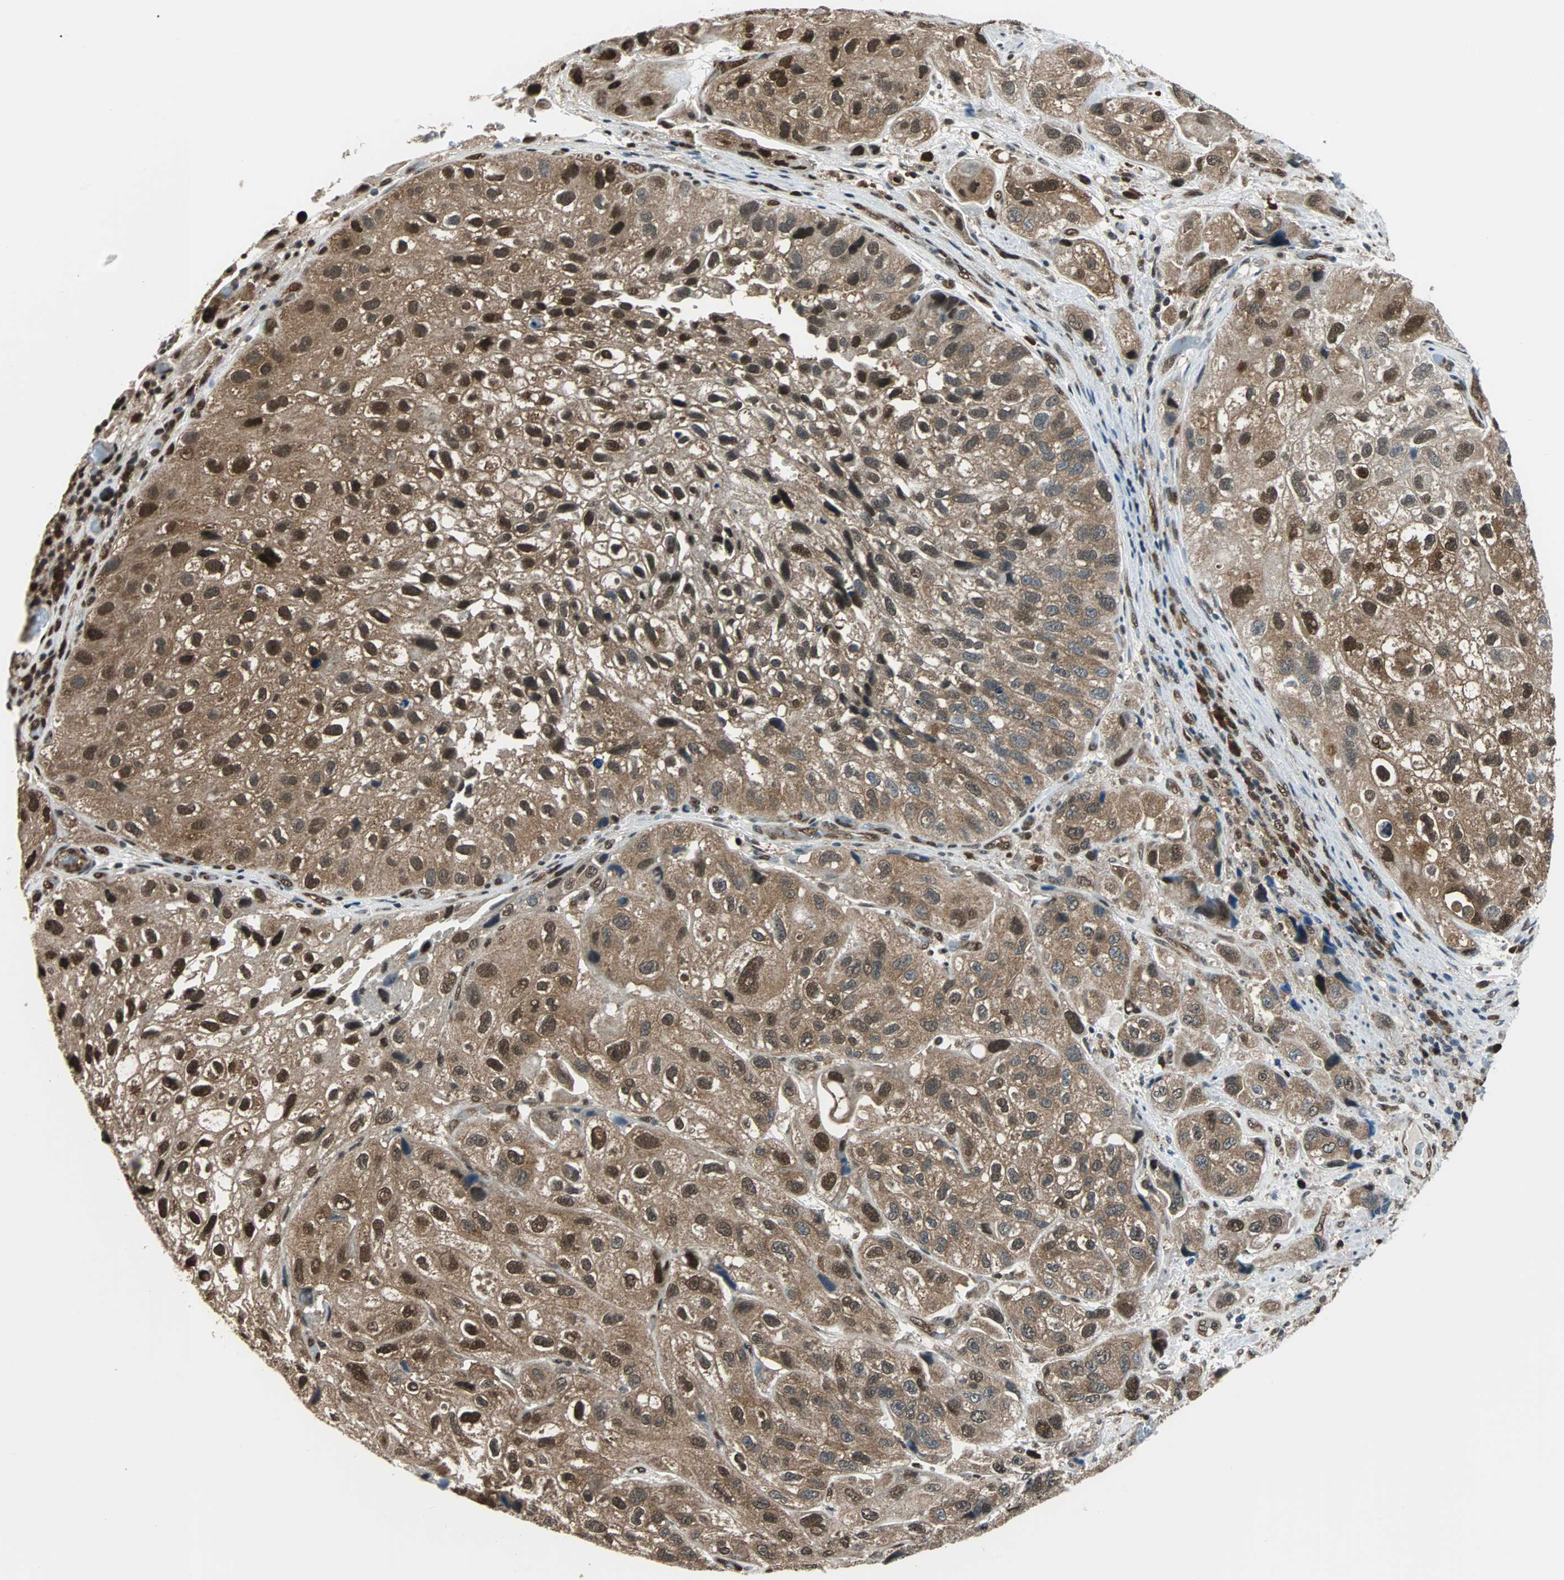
{"staining": {"intensity": "strong", "quantity": ">75%", "location": "cytoplasmic/membranous,nuclear"}, "tissue": "urothelial cancer", "cell_type": "Tumor cells", "image_type": "cancer", "snomed": [{"axis": "morphology", "description": "Urothelial carcinoma, High grade"}, {"axis": "topography", "description": "Urinary bladder"}], "caption": "Strong cytoplasmic/membranous and nuclear expression is appreciated in approximately >75% of tumor cells in high-grade urothelial carcinoma. (DAB (3,3'-diaminobenzidine) = brown stain, brightfield microscopy at high magnification).", "gene": "VCP", "patient": {"sex": "female", "age": 64}}